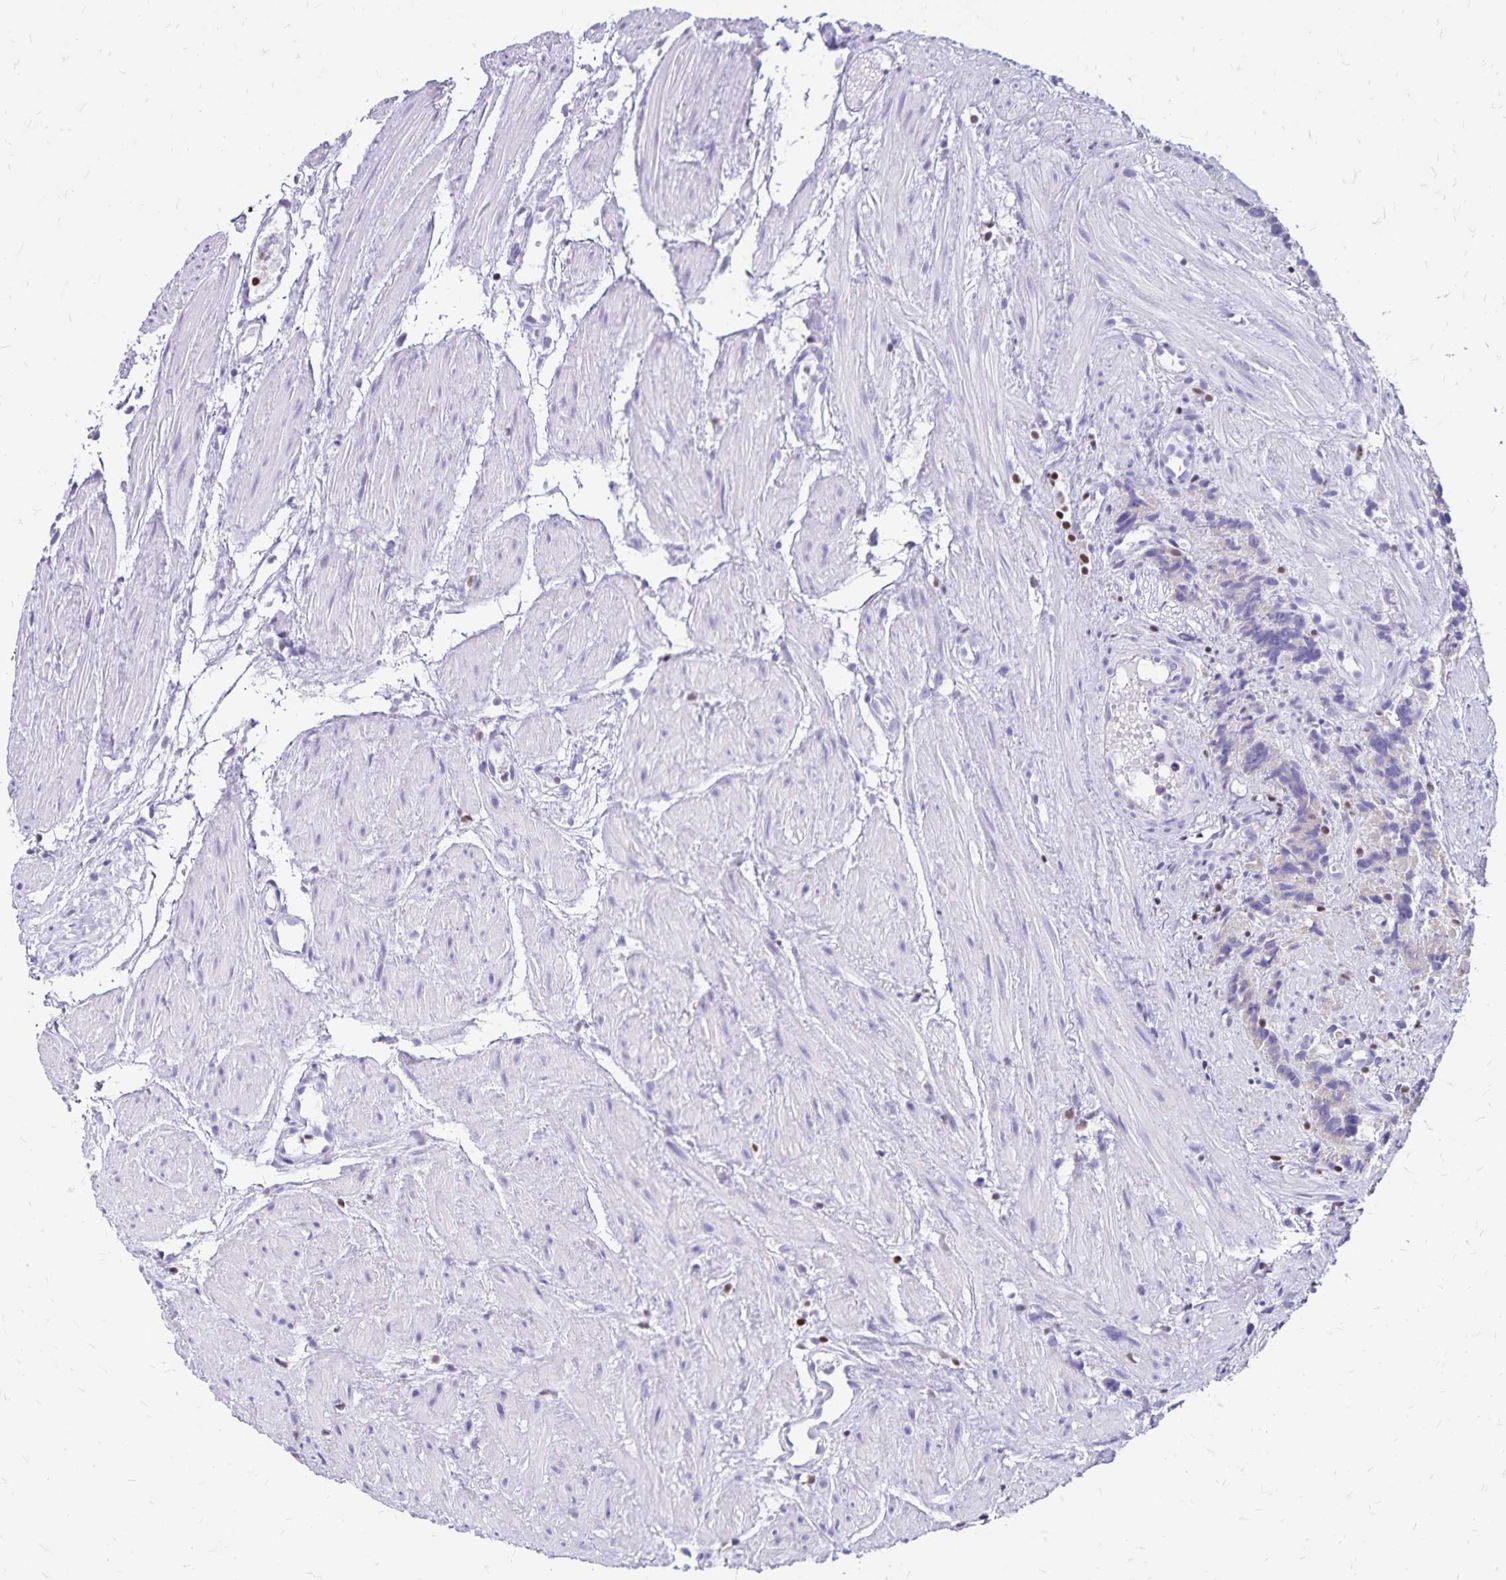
{"staining": {"intensity": "negative", "quantity": "none", "location": "none"}, "tissue": "prostate cancer", "cell_type": "Tumor cells", "image_type": "cancer", "snomed": [{"axis": "morphology", "description": "Adenocarcinoma, High grade"}, {"axis": "topography", "description": "Prostate"}], "caption": "Tumor cells show no significant protein expression in prostate cancer (high-grade adenocarcinoma).", "gene": "IKZF1", "patient": {"sex": "male", "age": 68}}